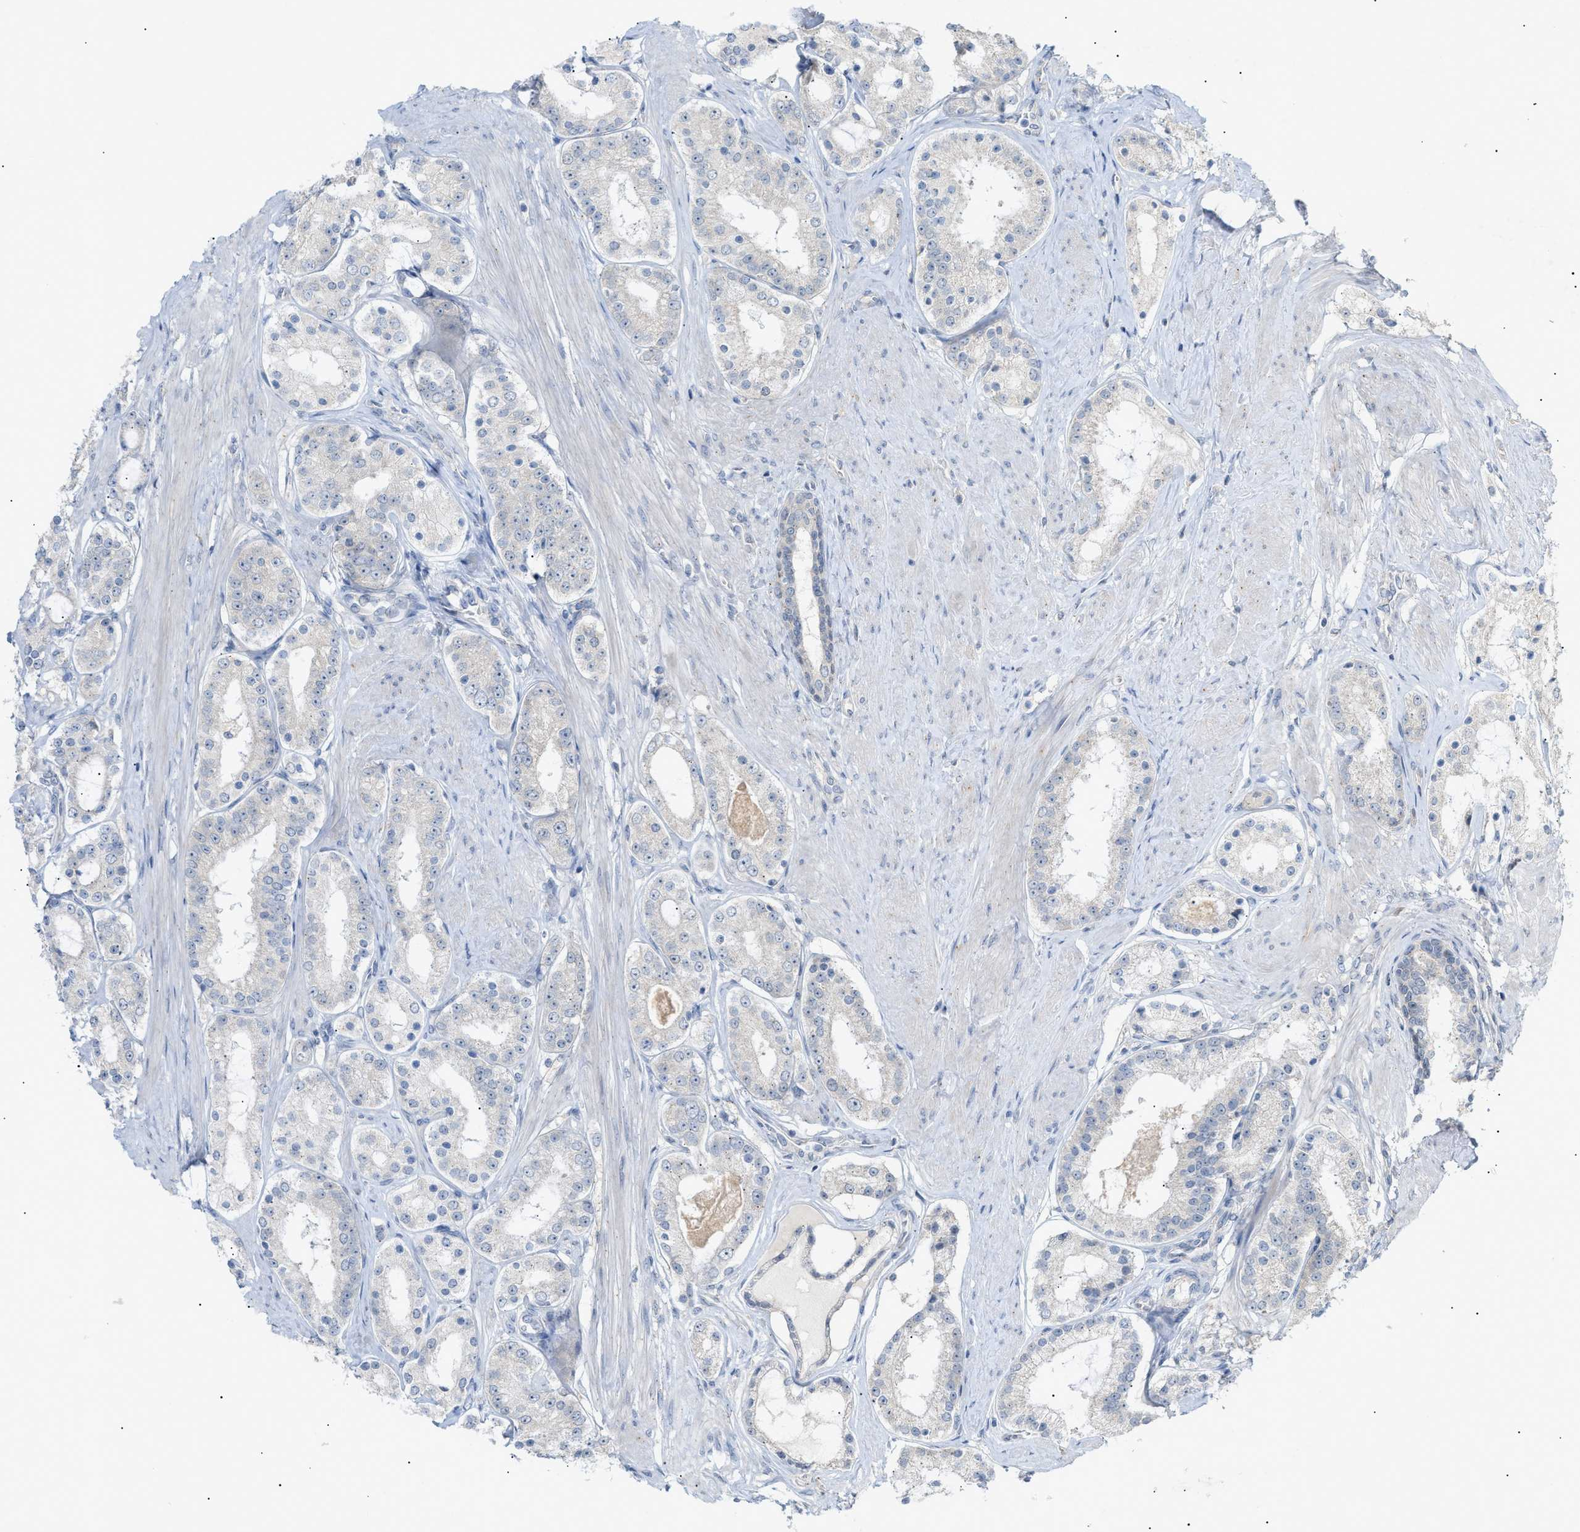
{"staining": {"intensity": "negative", "quantity": "none", "location": "none"}, "tissue": "prostate cancer", "cell_type": "Tumor cells", "image_type": "cancer", "snomed": [{"axis": "morphology", "description": "Adenocarcinoma, Low grade"}, {"axis": "topography", "description": "Prostate"}], "caption": "IHC photomicrograph of human prostate cancer (adenocarcinoma (low-grade)) stained for a protein (brown), which displays no positivity in tumor cells.", "gene": "SLC25A31", "patient": {"sex": "male", "age": 63}}